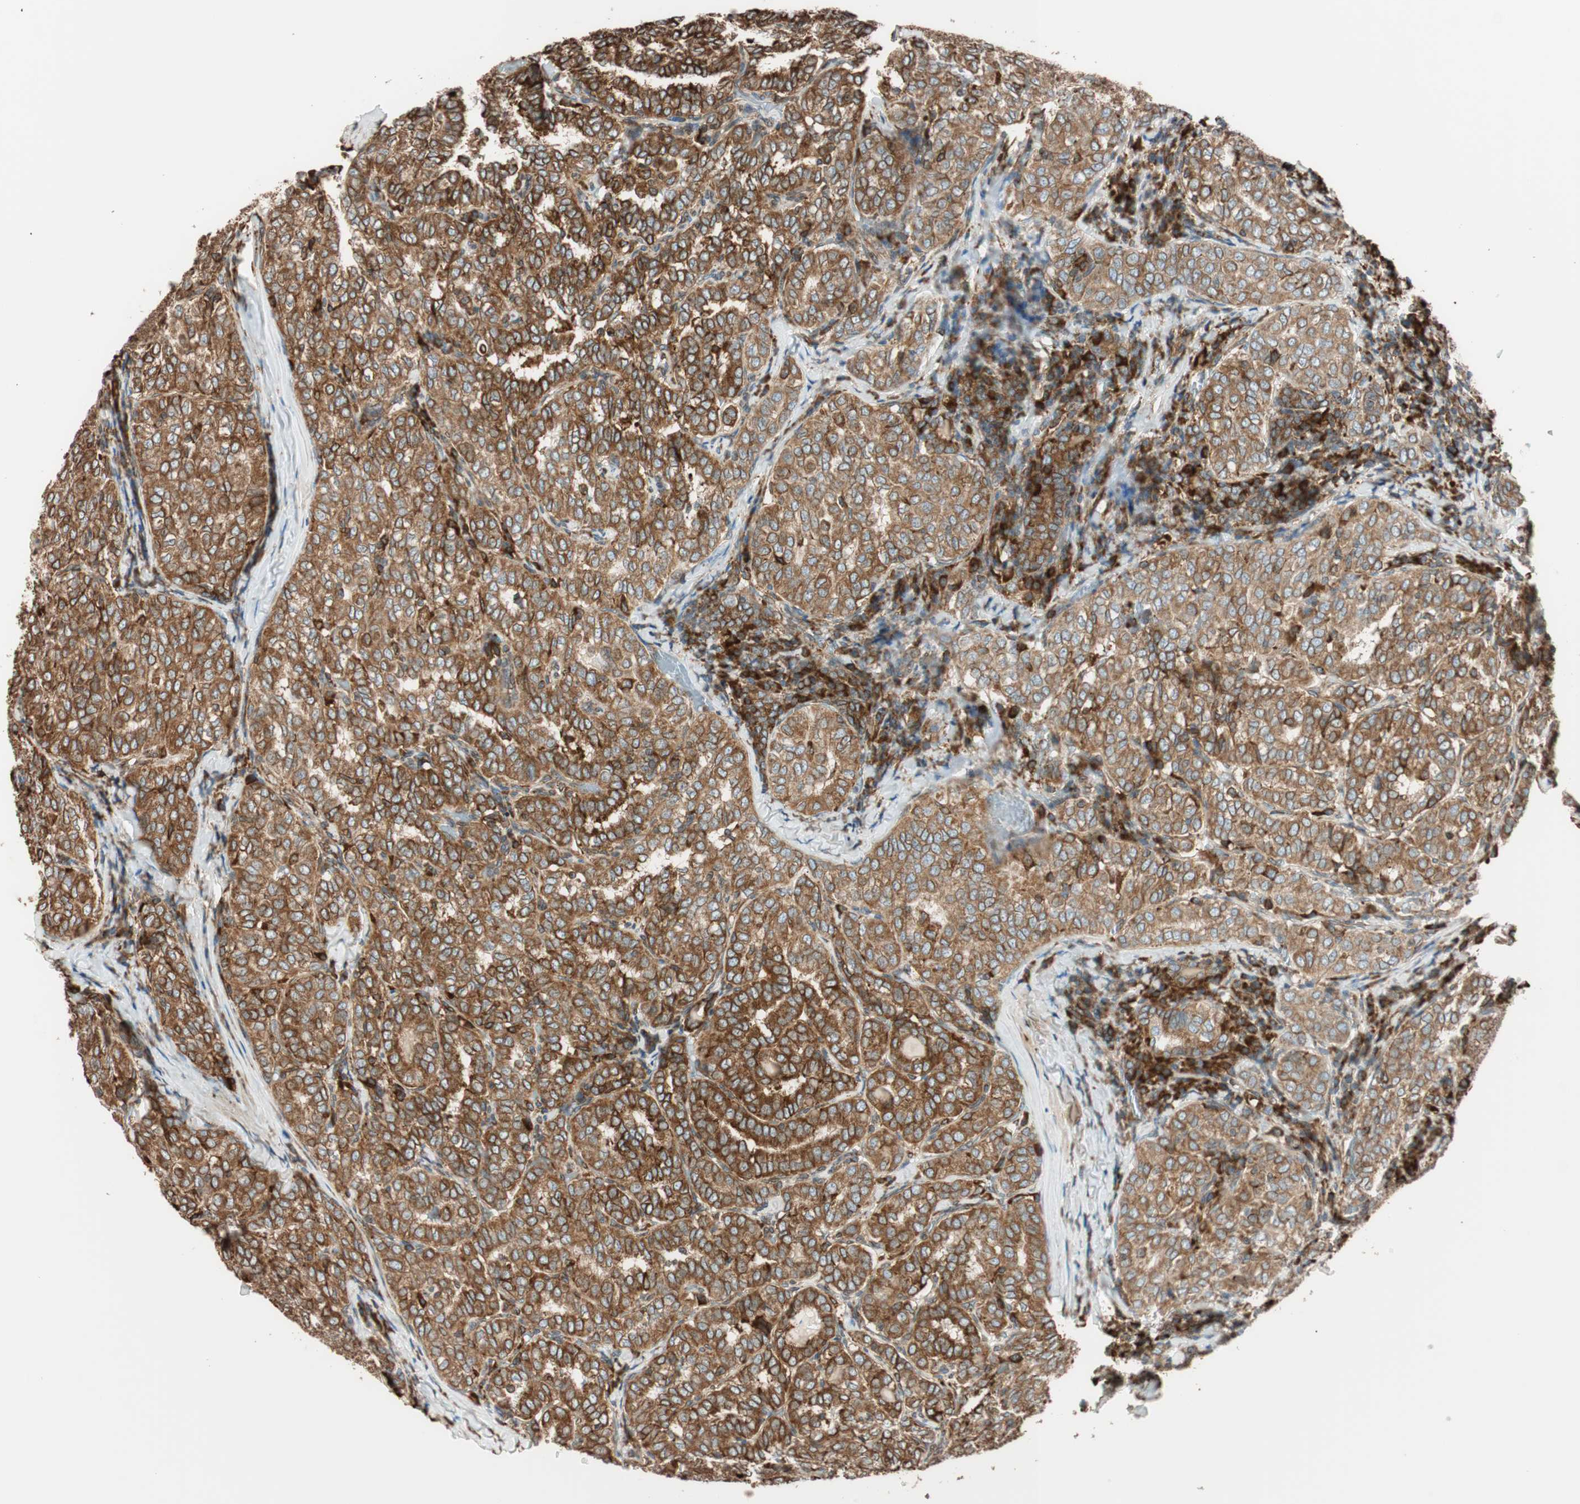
{"staining": {"intensity": "strong", "quantity": ">75%", "location": "cytoplasmic/membranous"}, "tissue": "thyroid cancer", "cell_type": "Tumor cells", "image_type": "cancer", "snomed": [{"axis": "morphology", "description": "Normal tissue, NOS"}, {"axis": "morphology", "description": "Papillary adenocarcinoma, NOS"}, {"axis": "topography", "description": "Thyroid gland"}], "caption": "Immunohistochemical staining of papillary adenocarcinoma (thyroid) displays strong cytoplasmic/membranous protein positivity in about >75% of tumor cells. (DAB IHC with brightfield microscopy, high magnification).", "gene": "PRKCSH", "patient": {"sex": "female", "age": 30}}